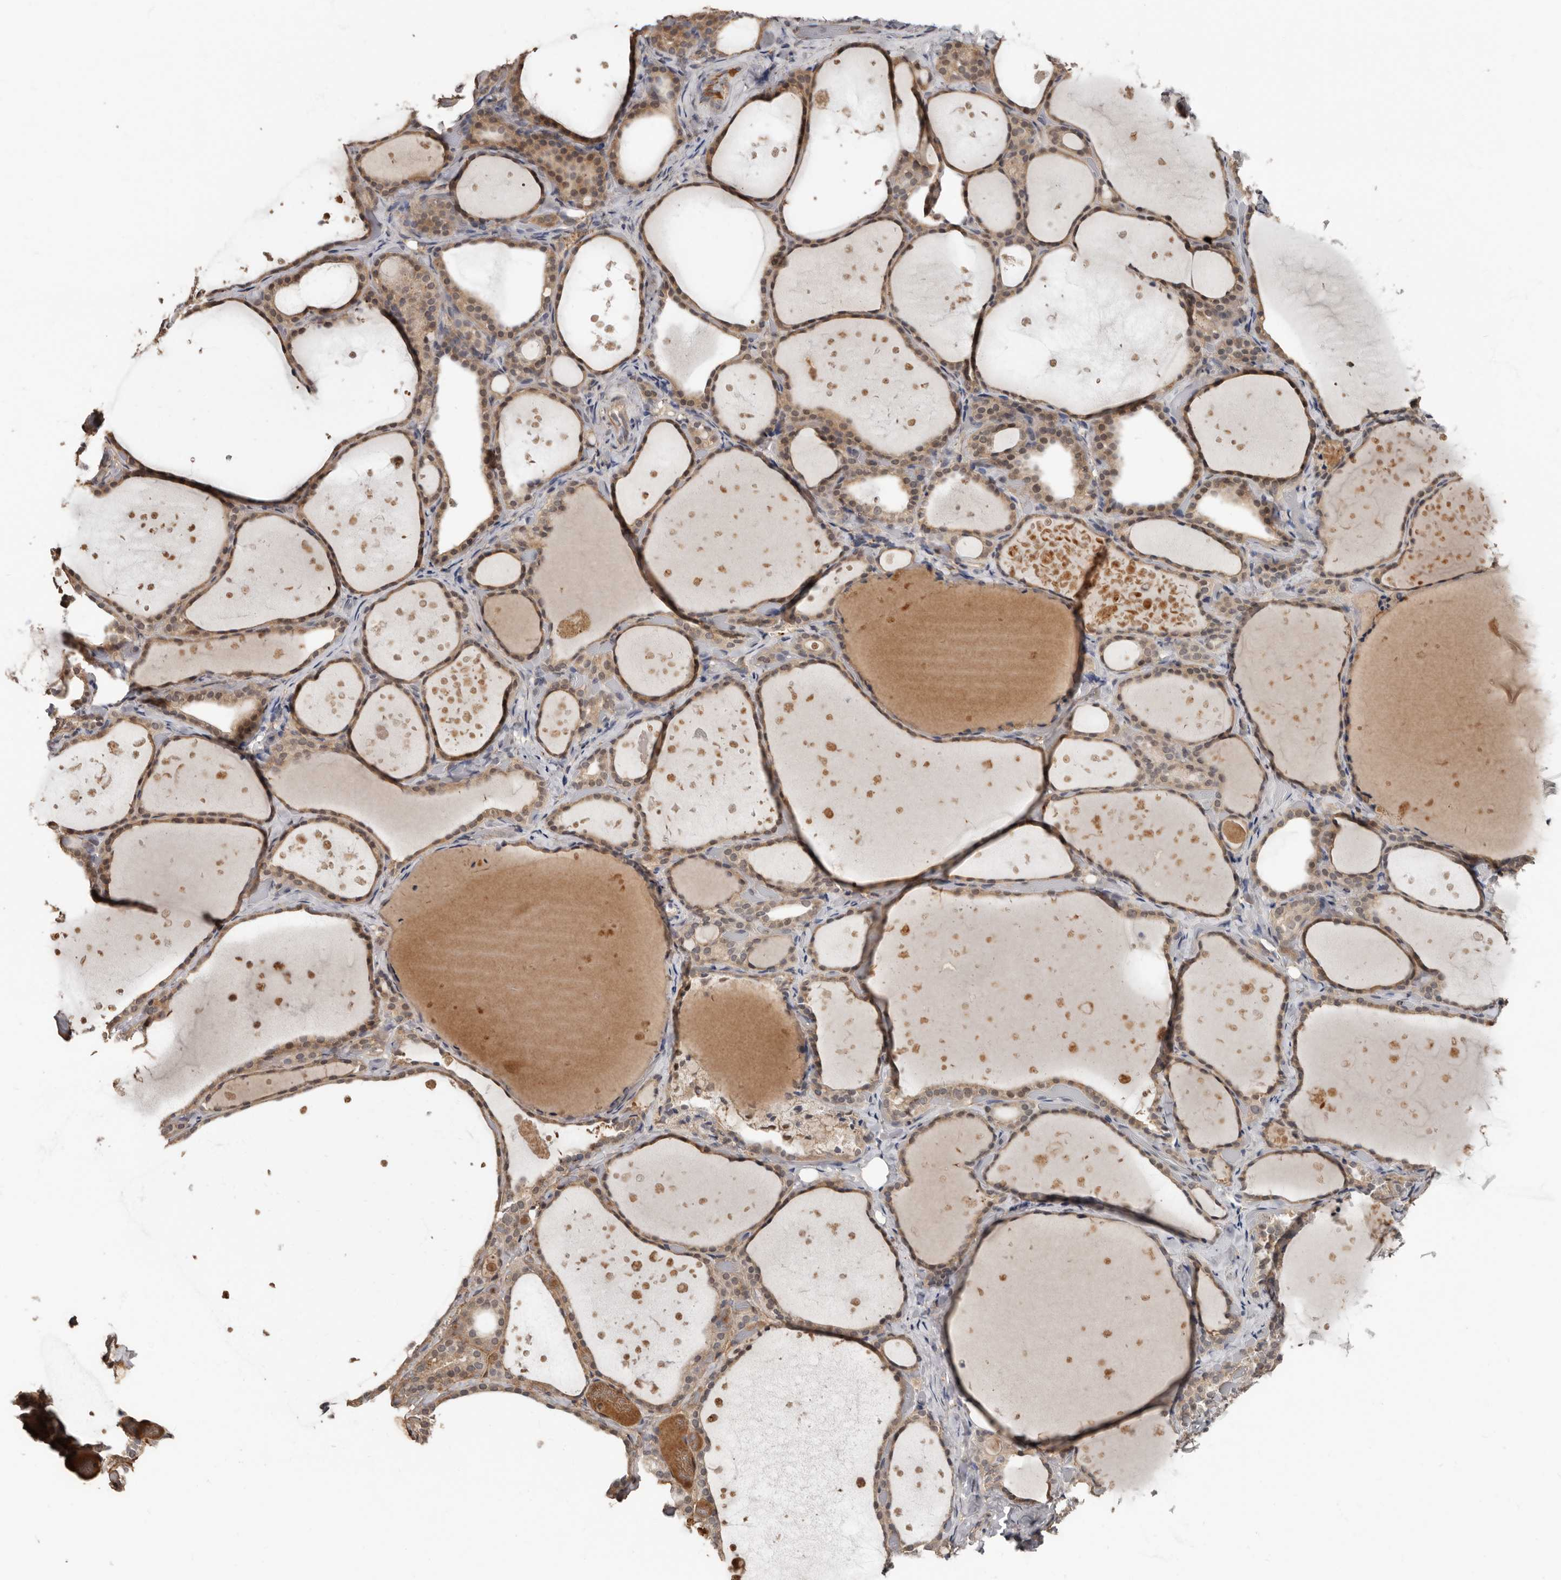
{"staining": {"intensity": "weak", "quantity": ">75%", "location": "cytoplasmic/membranous"}, "tissue": "thyroid gland", "cell_type": "Glandular cells", "image_type": "normal", "snomed": [{"axis": "morphology", "description": "Normal tissue, NOS"}, {"axis": "topography", "description": "Thyroid gland"}], "caption": "Immunohistochemical staining of unremarkable thyroid gland exhibits weak cytoplasmic/membranous protein staining in about >75% of glandular cells. Using DAB (3,3'-diaminobenzidine) (brown) and hematoxylin (blue) stains, captured at high magnification using brightfield microscopy.", "gene": "LRGUK", "patient": {"sex": "female", "age": 44}}